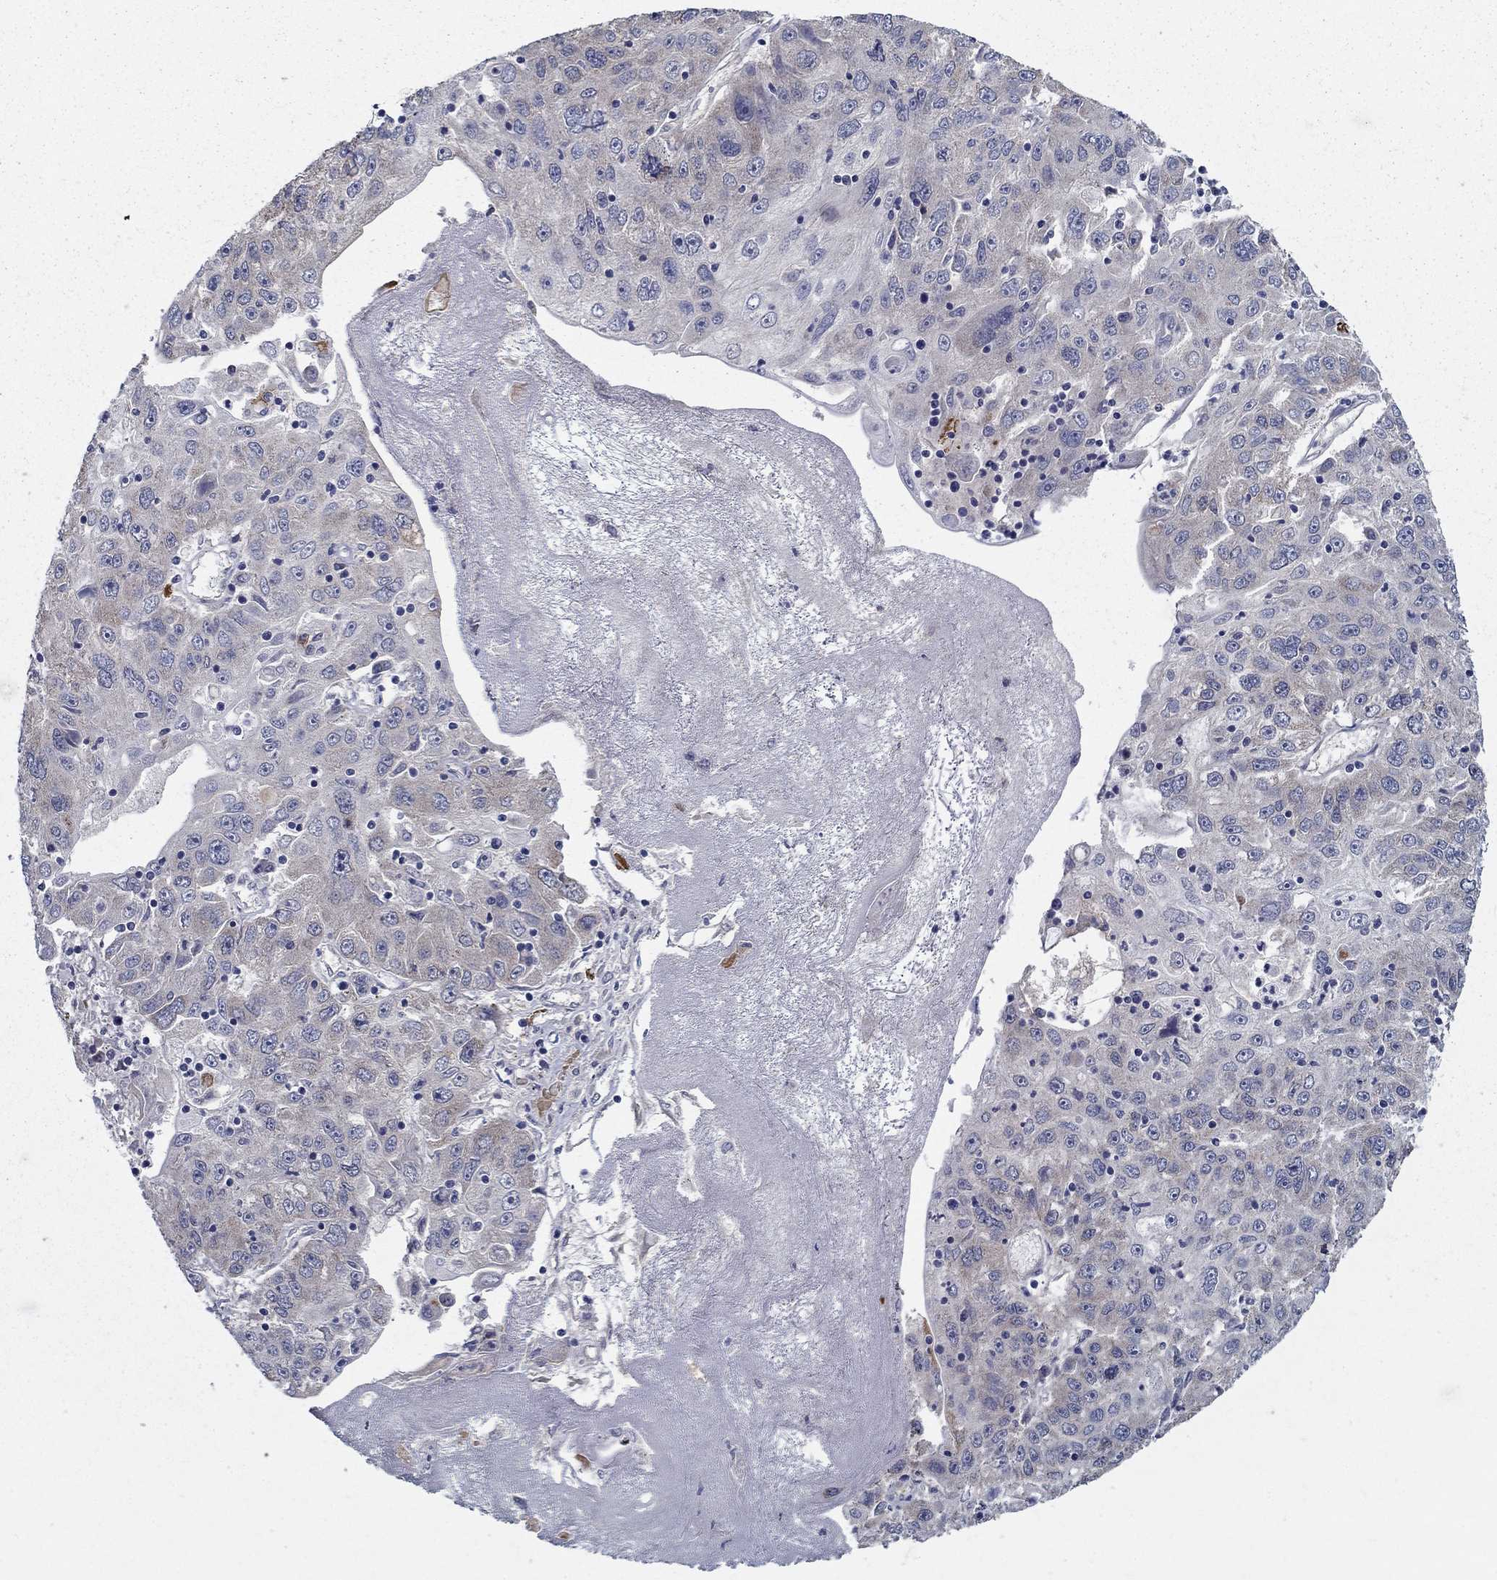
{"staining": {"intensity": "weak", "quantity": "<25%", "location": "cytoplasmic/membranous"}, "tissue": "stomach cancer", "cell_type": "Tumor cells", "image_type": "cancer", "snomed": [{"axis": "morphology", "description": "Adenocarcinoma, NOS"}, {"axis": "topography", "description": "Stomach"}], "caption": "The image exhibits no staining of tumor cells in adenocarcinoma (stomach).", "gene": "LACTB2", "patient": {"sex": "male", "age": 56}}